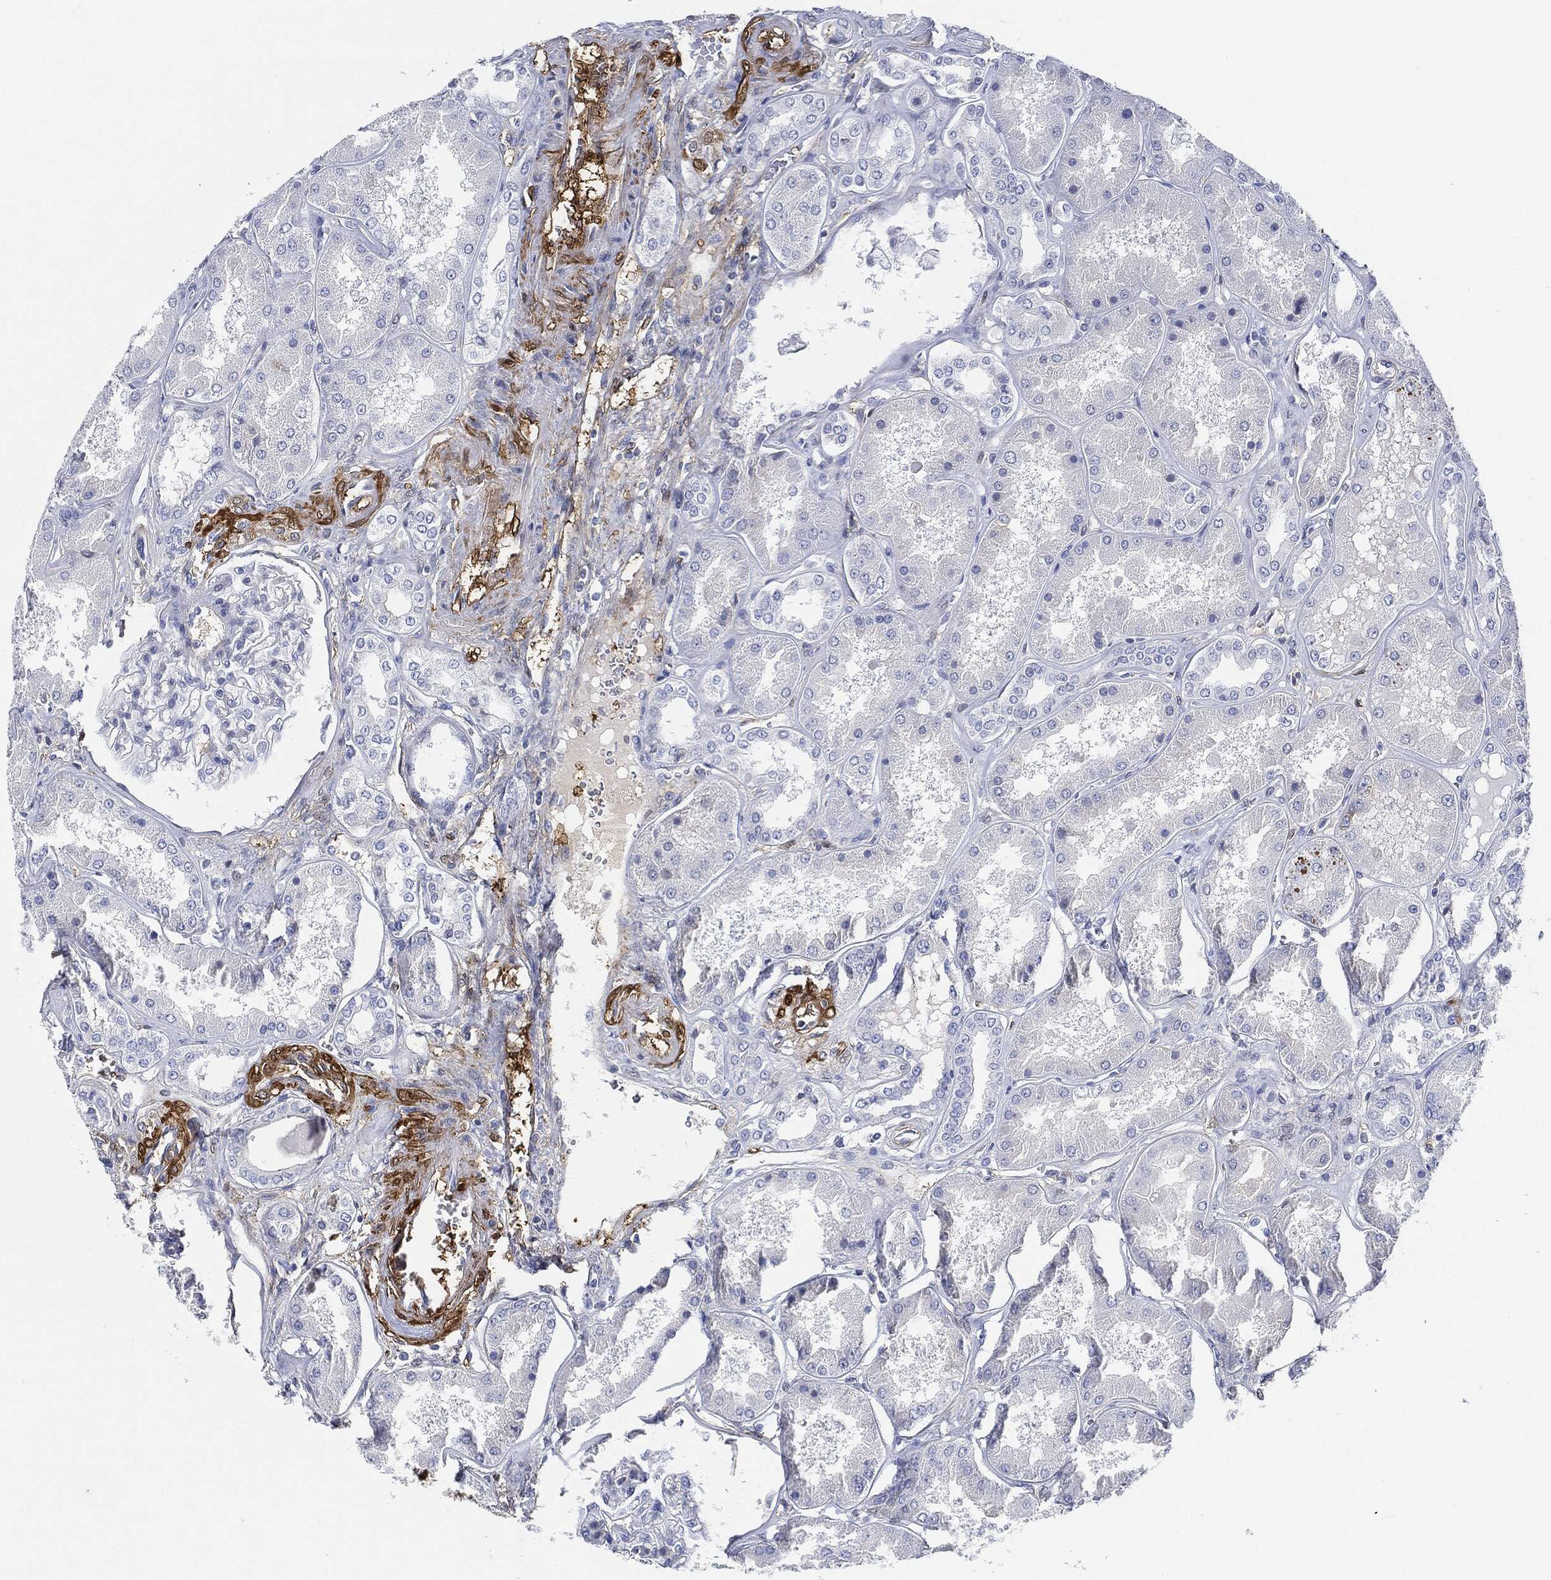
{"staining": {"intensity": "negative", "quantity": "none", "location": "none"}, "tissue": "kidney", "cell_type": "Cells in glomeruli", "image_type": "normal", "snomed": [{"axis": "morphology", "description": "Normal tissue, NOS"}, {"axis": "topography", "description": "Kidney"}], "caption": "This is a photomicrograph of IHC staining of benign kidney, which shows no expression in cells in glomeruli.", "gene": "TAGLN", "patient": {"sex": "female", "age": 56}}